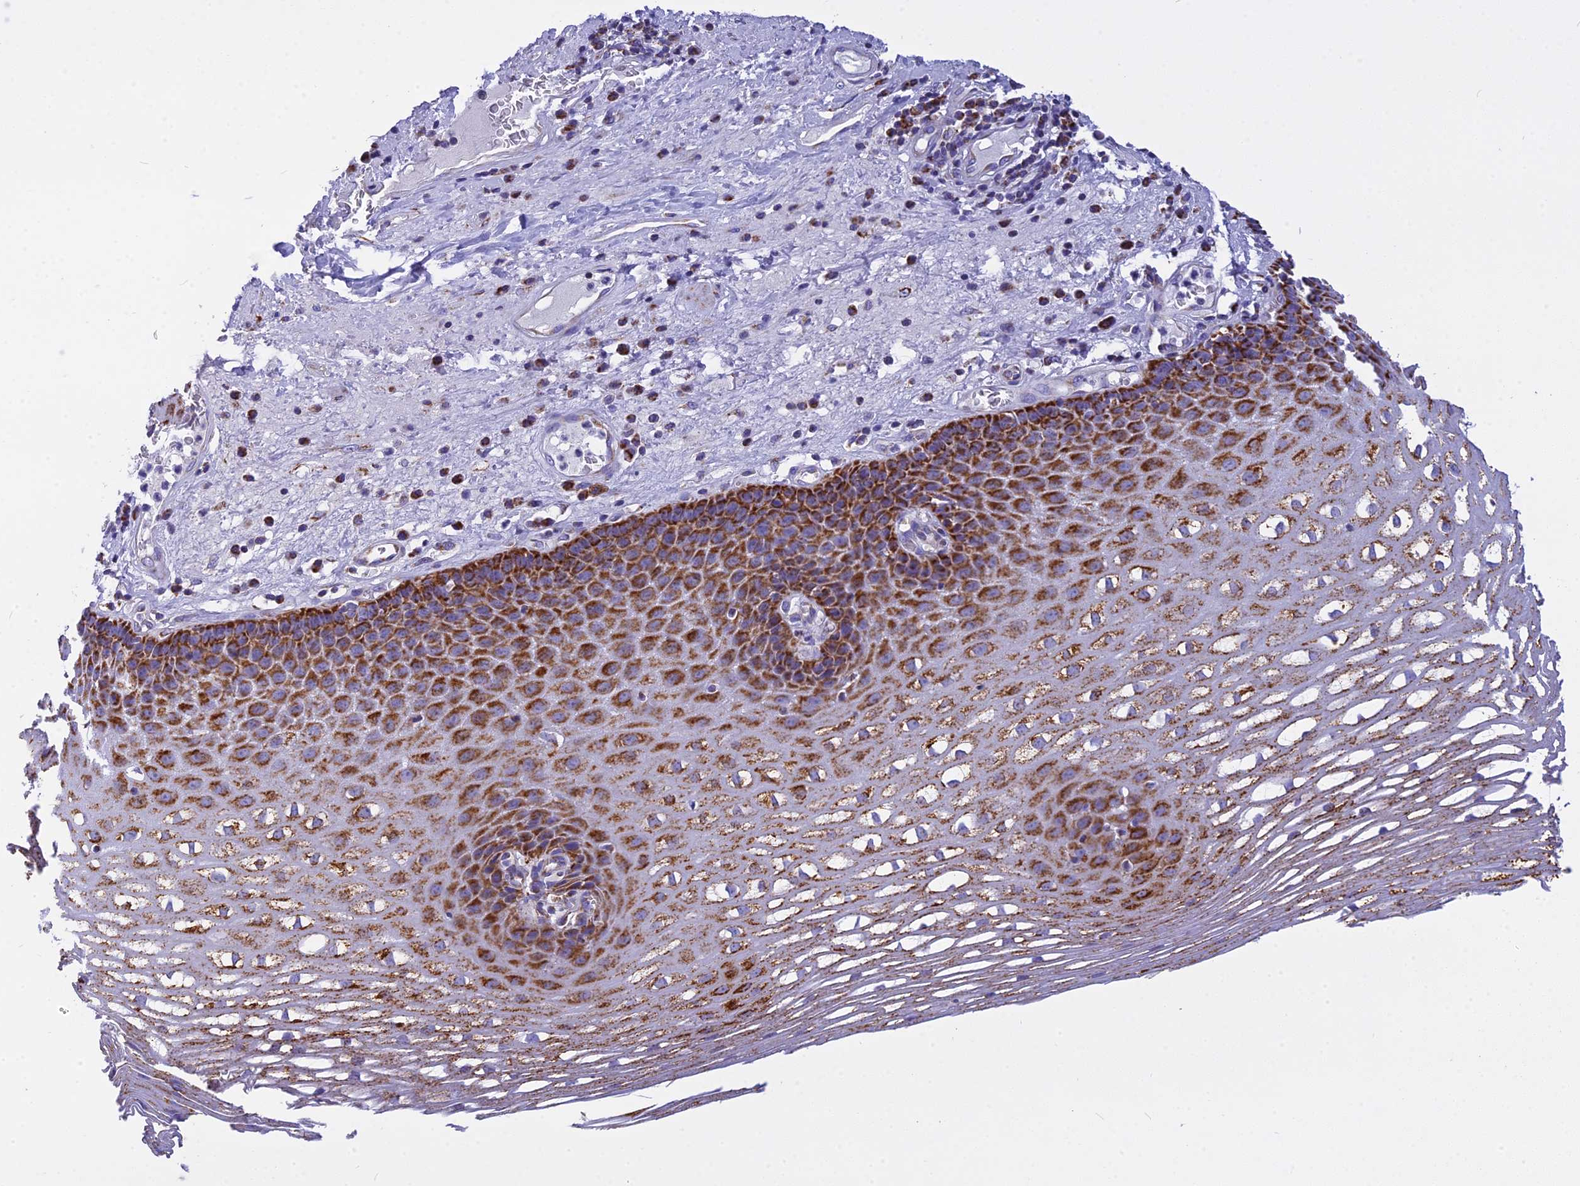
{"staining": {"intensity": "strong", "quantity": ">75%", "location": "cytoplasmic/membranous"}, "tissue": "esophagus", "cell_type": "Squamous epithelial cells", "image_type": "normal", "snomed": [{"axis": "morphology", "description": "Normal tissue, NOS"}, {"axis": "topography", "description": "Esophagus"}], "caption": "Brown immunohistochemical staining in benign esophagus shows strong cytoplasmic/membranous expression in about >75% of squamous epithelial cells. (brown staining indicates protein expression, while blue staining denotes nuclei).", "gene": "VDAC2", "patient": {"sex": "male", "age": 62}}